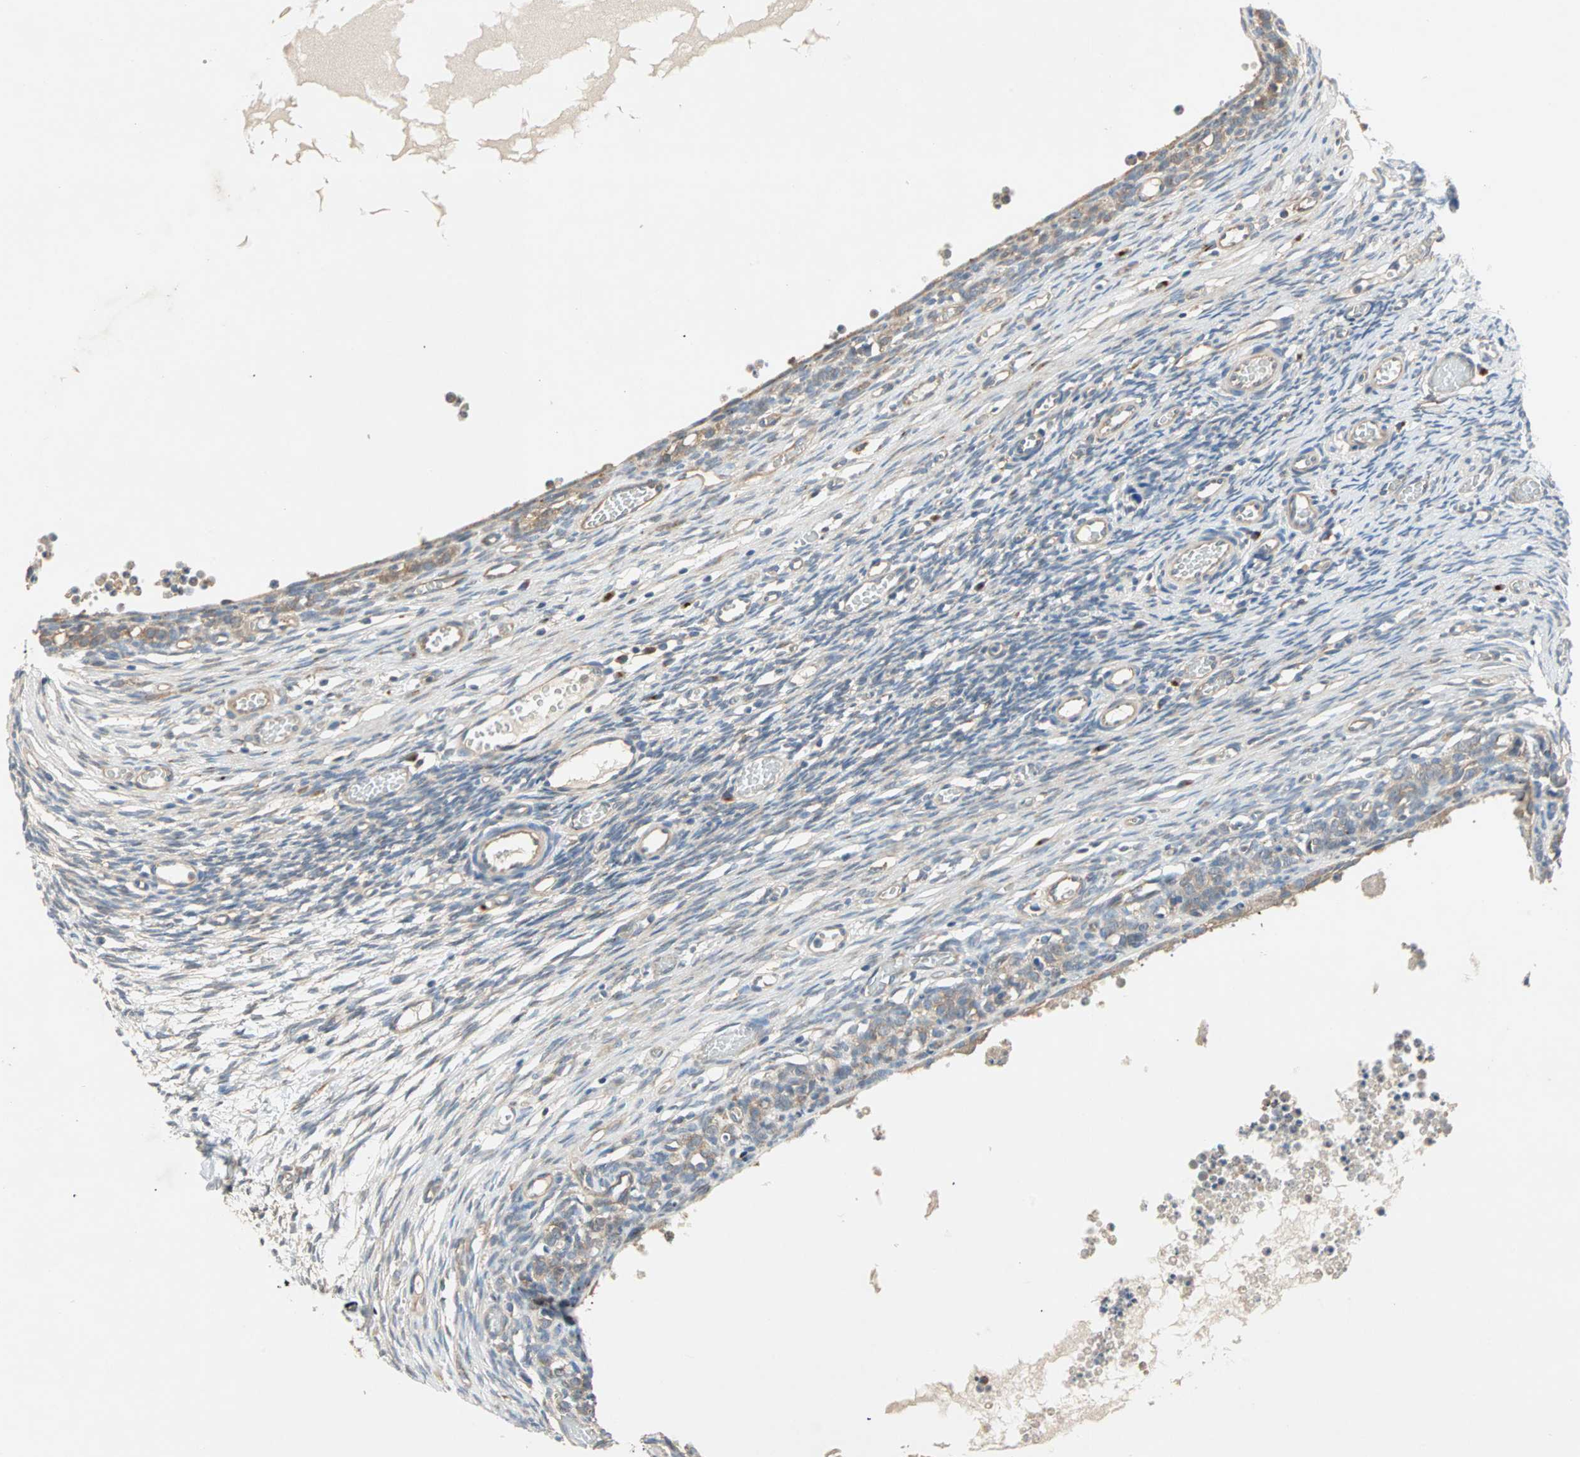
{"staining": {"intensity": "weak", "quantity": "<25%", "location": "cytoplasmic/membranous"}, "tissue": "ovary", "cell_type": "Follicle cells", "image_type": "normal", "snomed": [{"axis": "morphology", "description": "Normal tissue, NOS"}, {"axis": "topography", "description": "Ovary"}], "caption": "The image exhibits no staining of follicle cells in benign ovary. (Immunohistochemistry (ihc), brightfield microscopy, high magnification).", "gene": "PDE8A", "patient": {"sex": "female", "age": 35}}